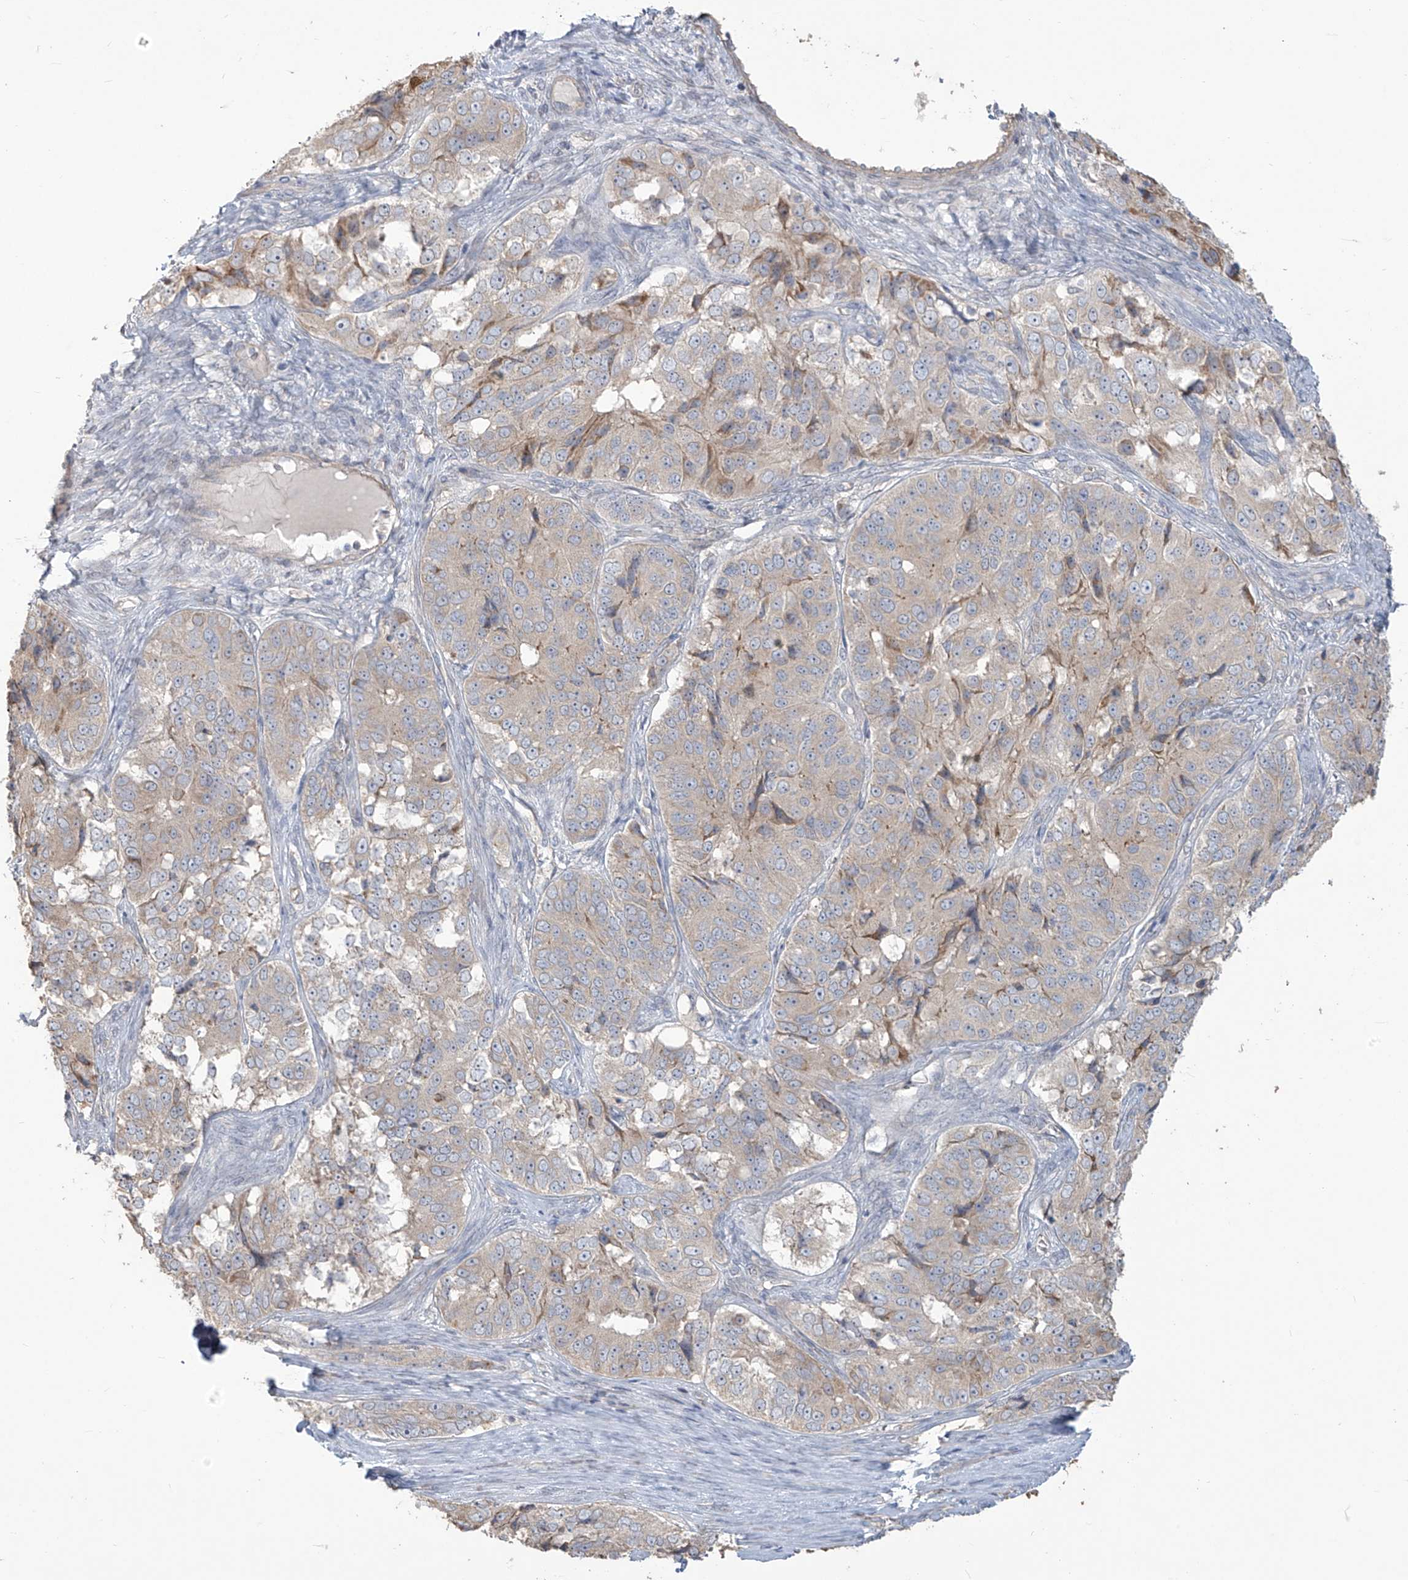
{"staining": {"intensity": "negative", "quantity": "none", "location": "none"}, "tissue": "ovarian cancer", "cell_type": "Tumor cells", "image_type": "cancer", "snomed": [{"axis": "morphology", "description": "Carcinoma, endometroid"}, {"axis": "topography", "description": "Ovary"}], "caption": "This is an immunohistochemistry (IHC) histopathology image of human ovarian cancer. There is no expression in tumor cells.", "gene": "MAGIX", "patient": {"sex": "female", "age": 51}}